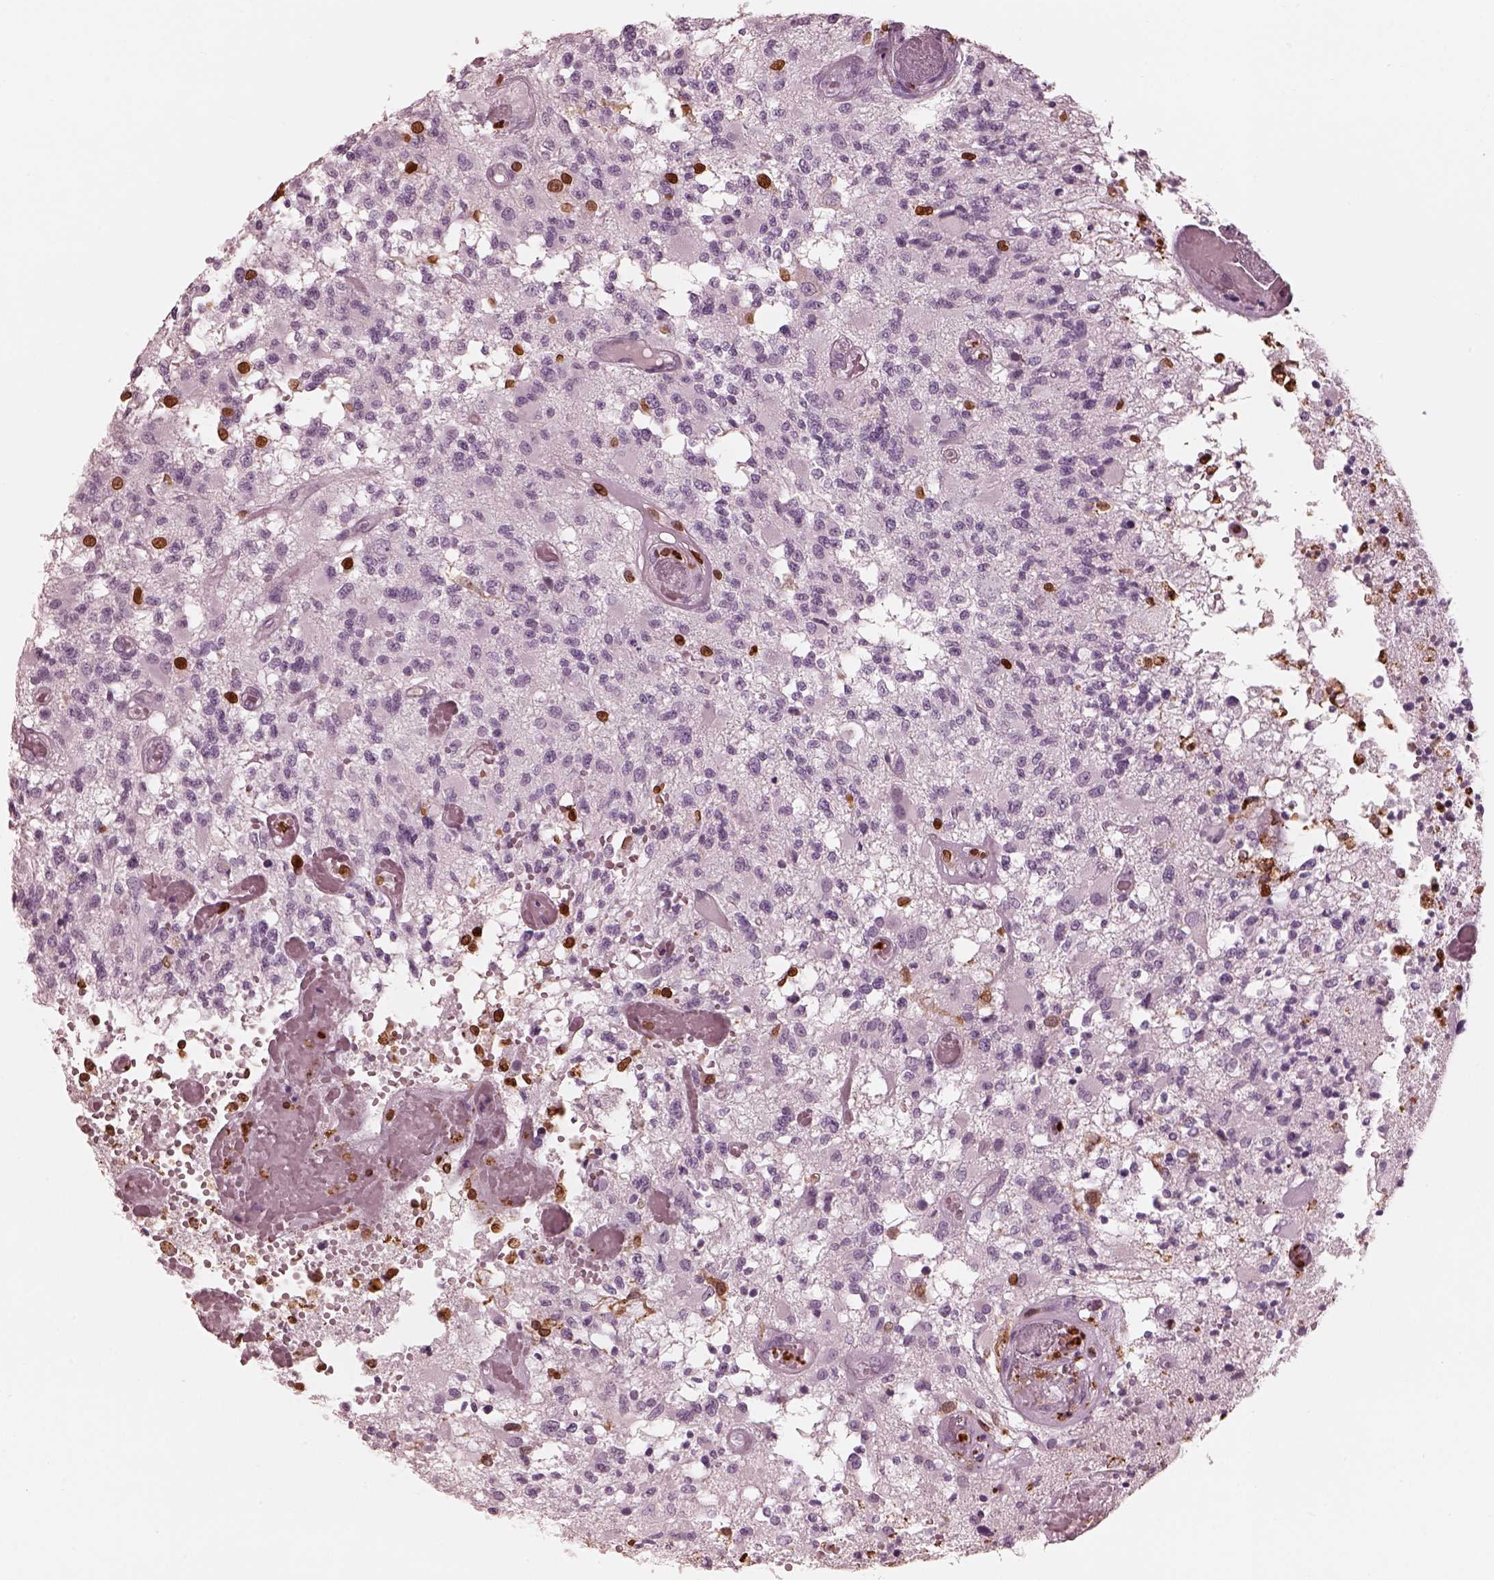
{"staining": {"intensity": "negative", "quantity": "none", "location": "none"}, "tissue": "glioma", "cell_type": "Tumor cells", "image_type": "cancer", "snomed": [{"axis": "morphology", "description": "Glioma, malignant, High grade"}, {"axis": "topography", "description": "Brain"}], "caption": "Tumor cells show no significant expression in glioma.", "gene": "ALOX5", "patient": {"sex": "female", "age": 63}}